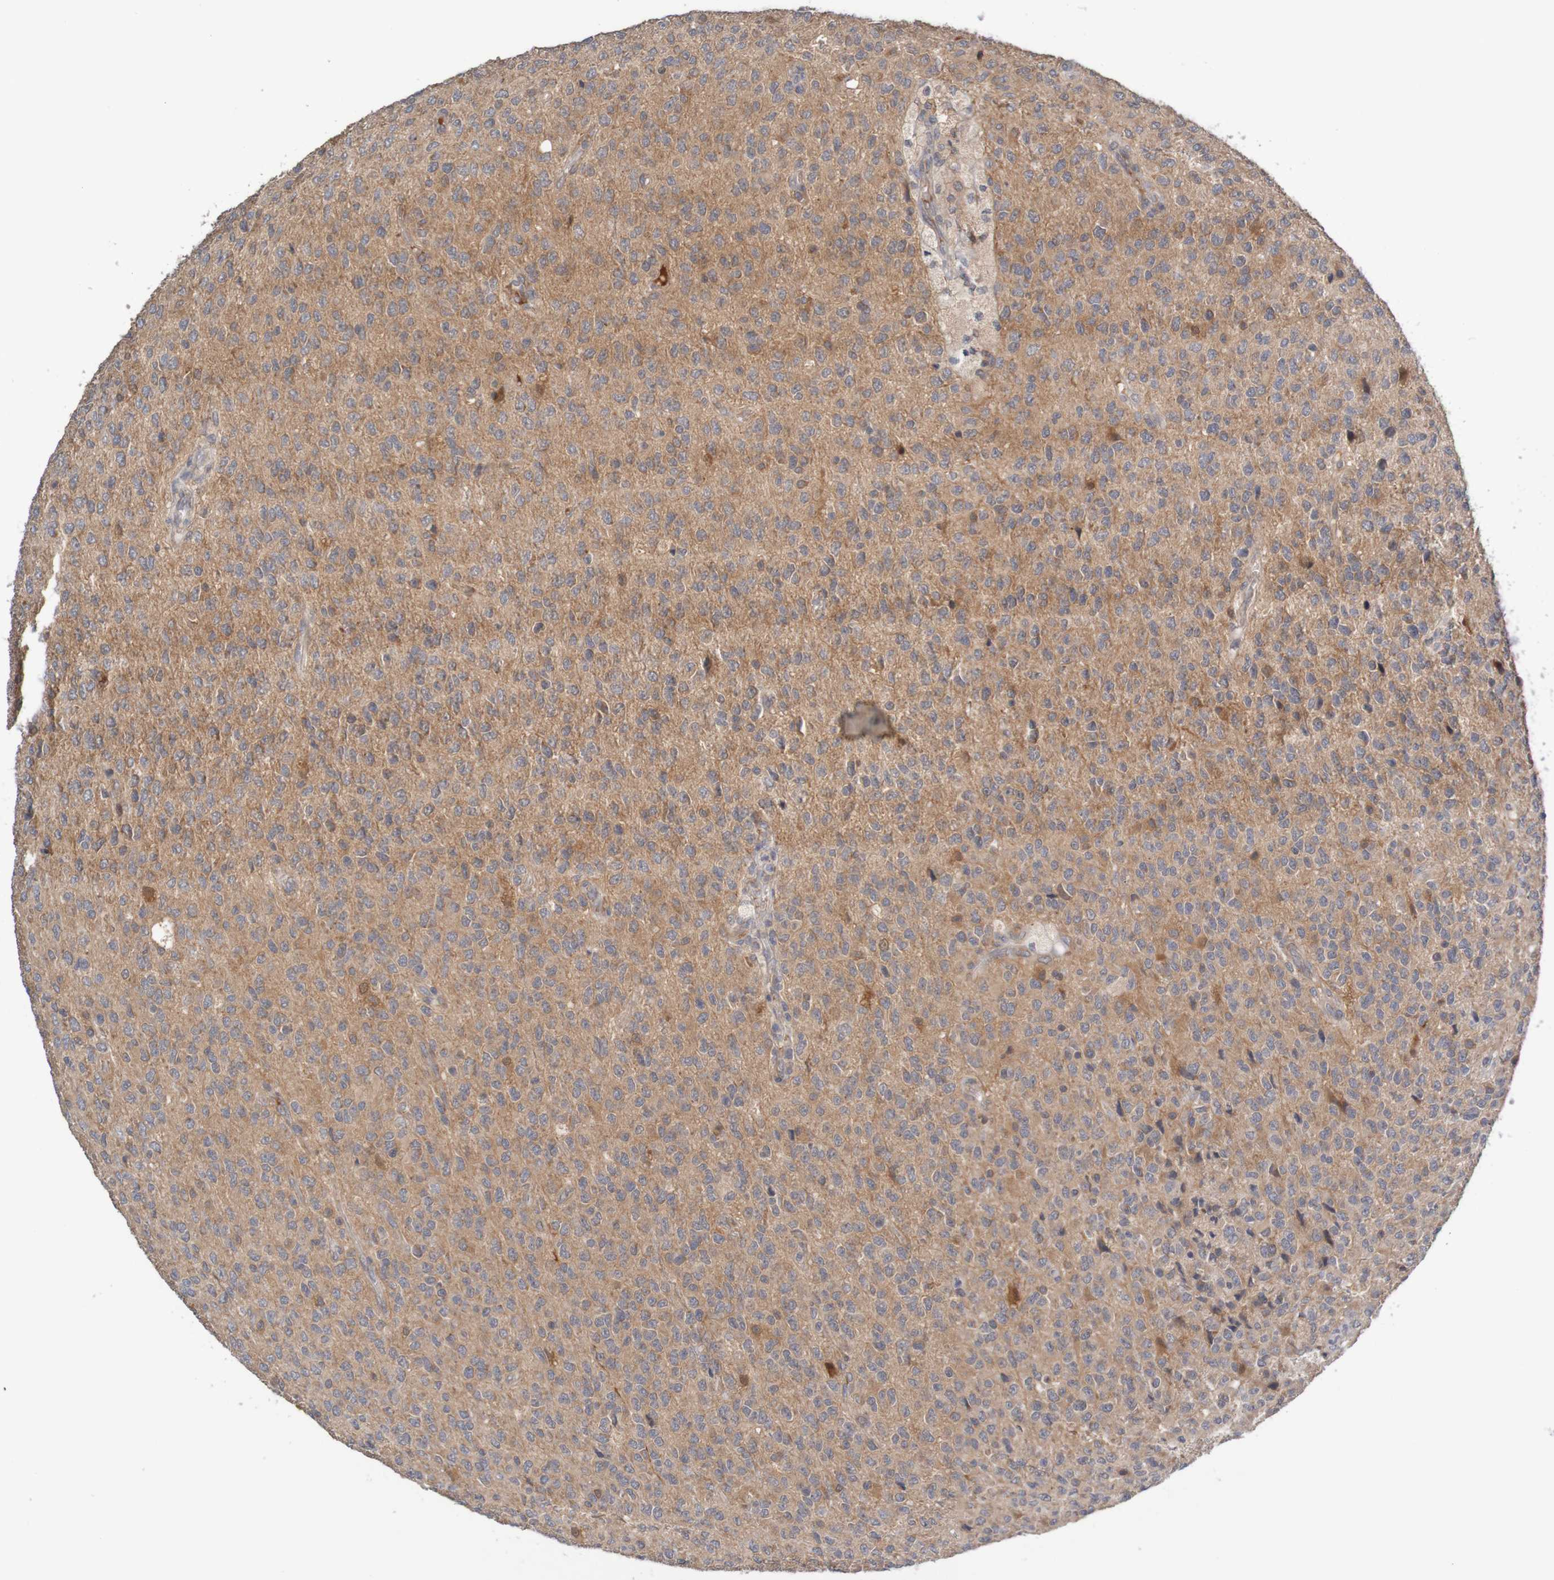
{"staining": {"intensity": "moderate", "quantity": ">75%", "location": "cytoplasmic/membranous"}, "tissue": "glioma", "cell_type": "Tumor cells", "image_type": "cancer", "snomed": [{"axis": "morphology", "description": "Glioma, malignant, High grade"}, {"axis": "topography", "description": "pancreas cauda"}], "caption": "Human malignant high-grade glioma stained for a protein (brown) demonstrates moderate cytoplasmic/membranous positive staining in approximately >75% of tumor cells.", "gene": "ANKK1", "patient": {"sex": "male", "age": 60}}